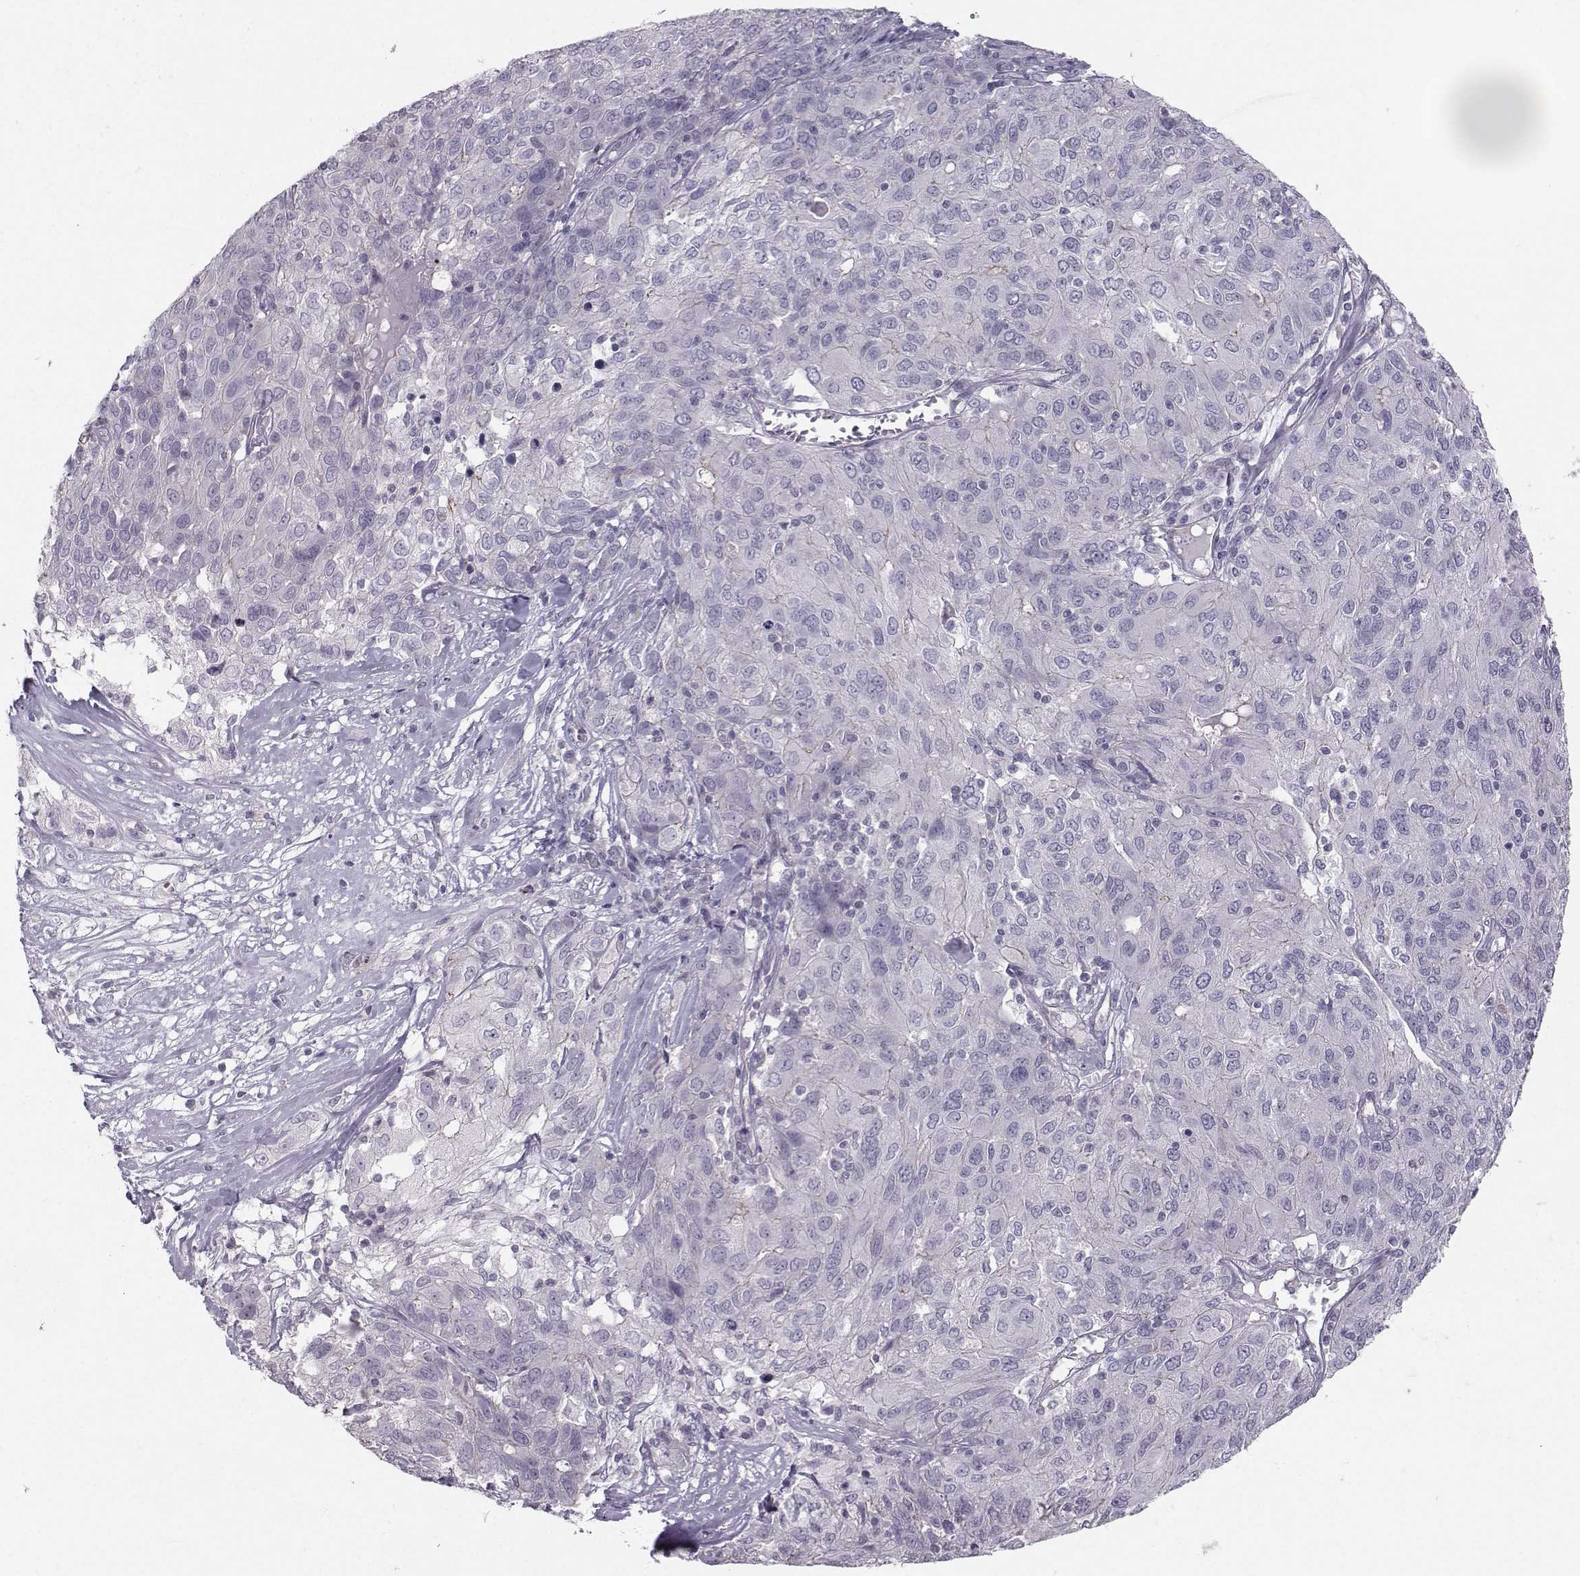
{"staining": {"intensity": "weak", "quantity": "<25%", "location": "cytoplasmic/membranous"}, "tissue": "ovarian cancer", "cell_type": "Tumor cells", "image_type": "cancer", "snomed": [{"axis": "morphology", "description": "Carcinoma, endometroid"}, {"axis": "topography", "description": "Ovary"}], "caption": "A high-resolution image shows immunohistochemistry (IHC) staining of ovarian cancer, which shows no significant expression in tumor cells. (DAB immunohistochemistry (IHC), high magnification).", "gene": "MAST1", "patient": {"sex": "female", "age": 50}}